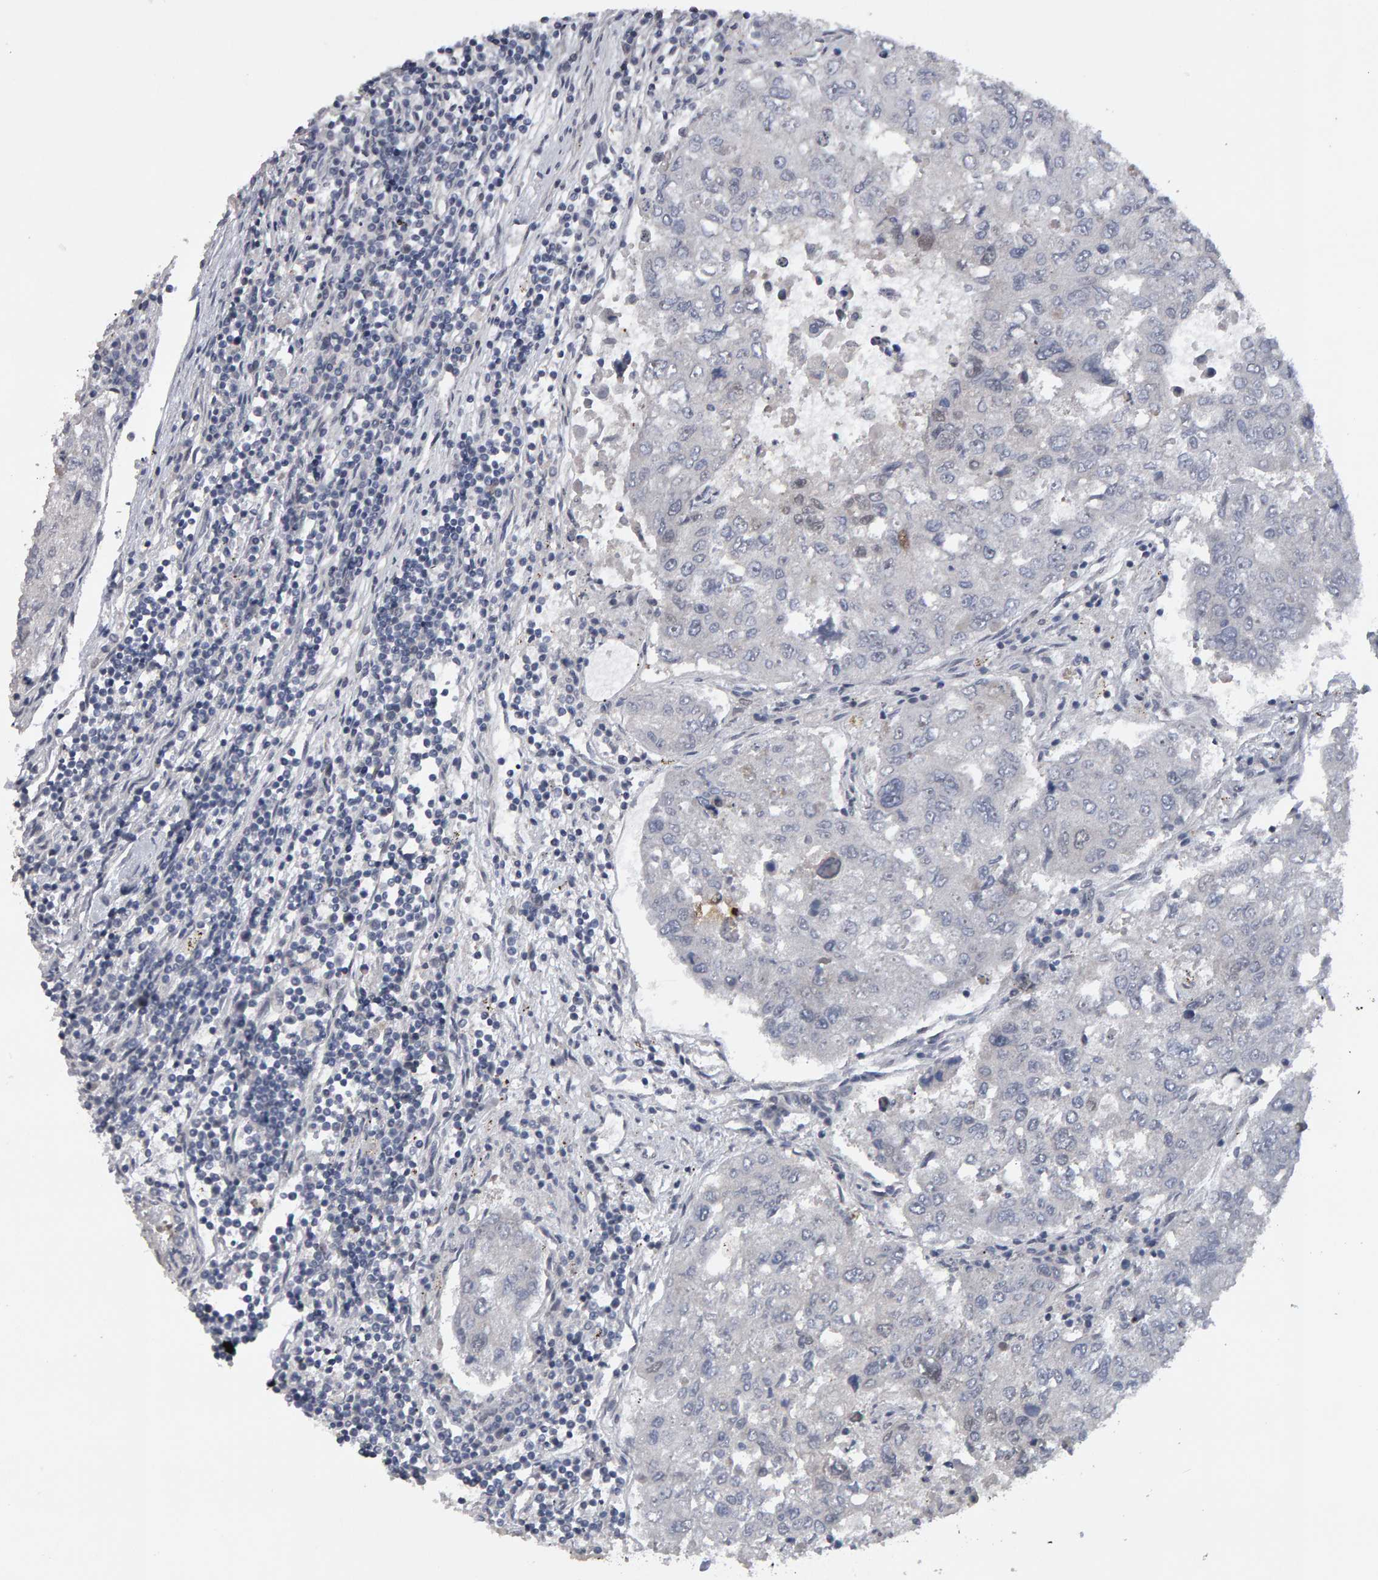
{"staining": {"intensity": "negative", "quantity": "none", "location": "none"}, "tissue": "urothelial cancer", "cell_type": "Tumor cells", "image_type": "cancer", "snomed": [{"axis": "morphology", "description": "Urothelial carcinoma, High grade"}, {"axis": "topography", "description": "Lymph node"}, {"axis": "topography", "description": "Urinary bladder"}], "caption": "Histopathology image shows no protein staining in tumor cells of urothelial carcinoma (high-grade) tissue.", "gene": "IPO8", "patient": {"sex": "male", "age": 51}}